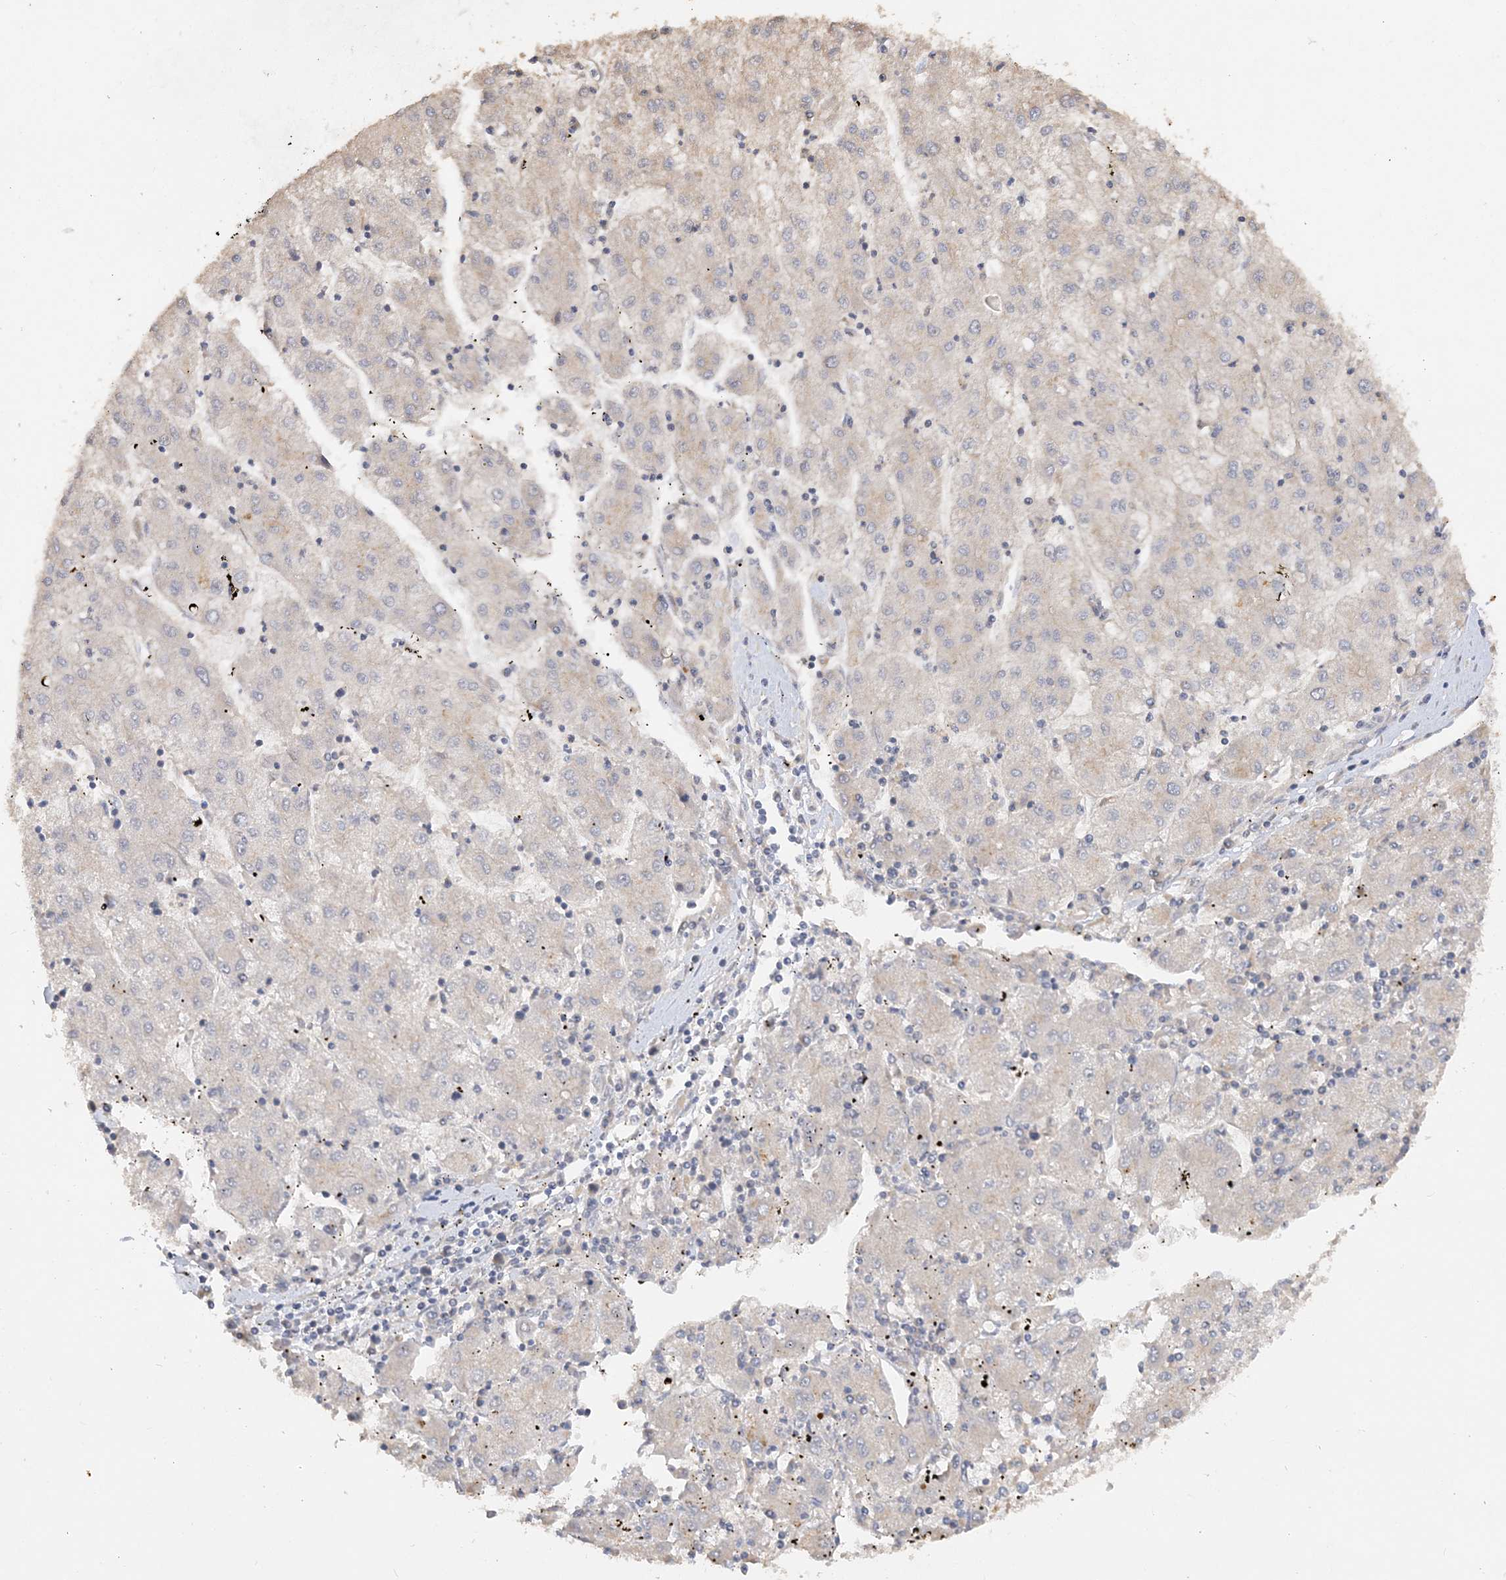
{"staining": {"intensity": "weak", "quantity": "25%-75%", "location": "cytoplasmic/membranous"}, "tissue": "liver cancer", "cell_type": "Tumor cells", "image_type": "cancer", "snomed": [{"axis": "morphology", "description": "Carcinoma, Hepatocellular, NOS"}, {"axis": "topography", "description": "Liver"}], "caption": "An IHC photomicrograph of tumor tissue is shown. Protein staining in brown labels weak cytoplasmic/membranous positivity in liver cancer (hepatocellular carcinoma) within tumor cells. (DAB (3,3'-diaminobenzidine) IHC, brown staining for protein, blue staining for nuclei).", "gene": "GRINA", "patient": {"sex": "male", "age": 72}}